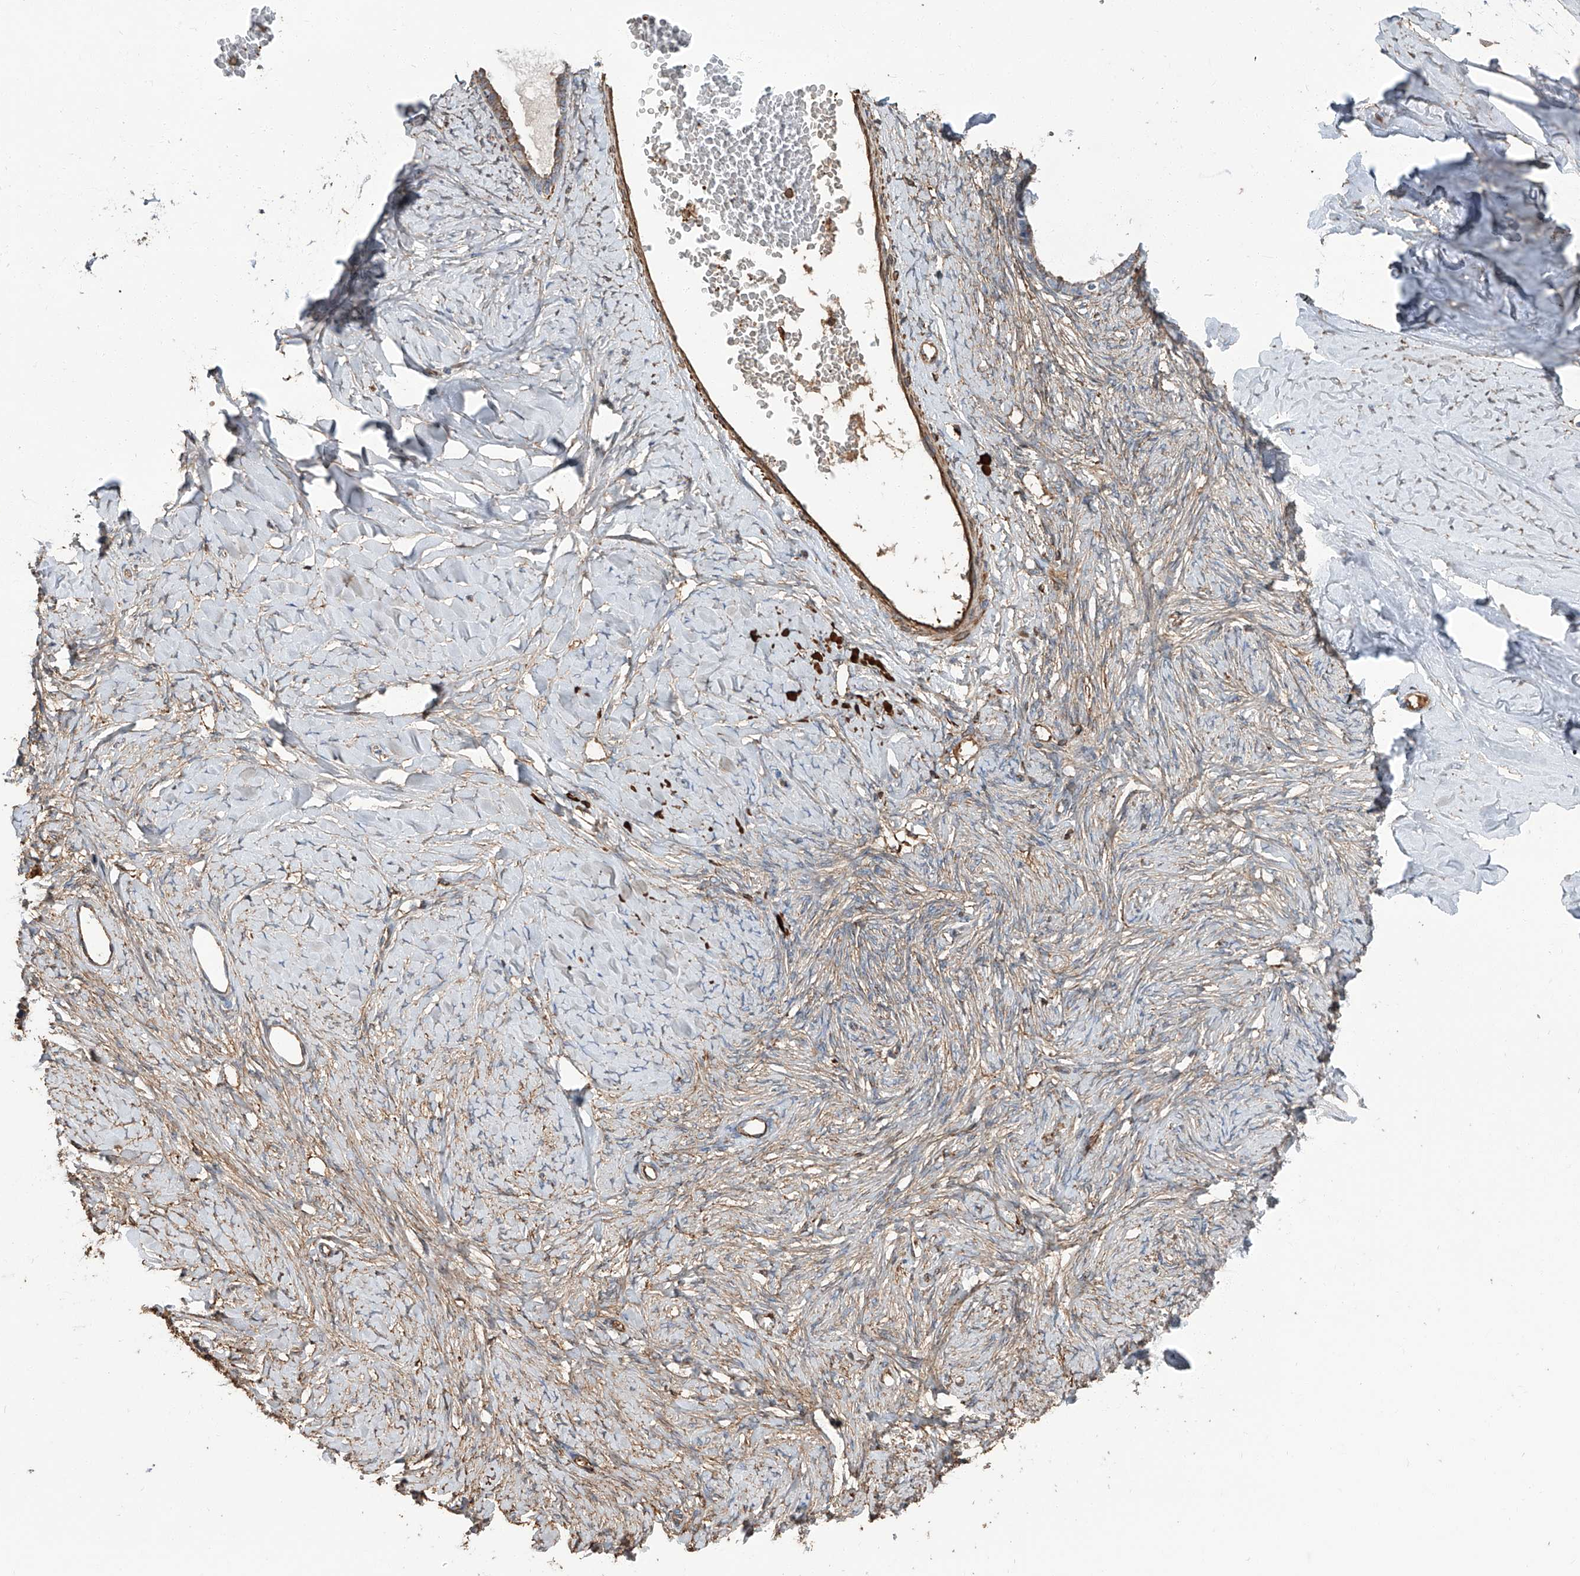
{"staining": {"intensity": "weak", "quantity": "25%-75%", "location": "cytoplasmic/membranous"}, "tissue": "ovarian cancer", "cell_type": "Tumor cells", "image_type": "cancer", "snomed": [{"axis": "morphology", "description": "Cystadenocarcinoma, serous, NOS"}, {"axis": "topography", "description": "Ovary"}], "caption": "A micrograph of human ovarian cancer (serous cystadenocarcinoma) stained for a protein reveals weak cytoplasmic/membranous brown staining in tumor cells.", "gene": "PIEZO2", "patient": {"sex": "female", "age": 79}}